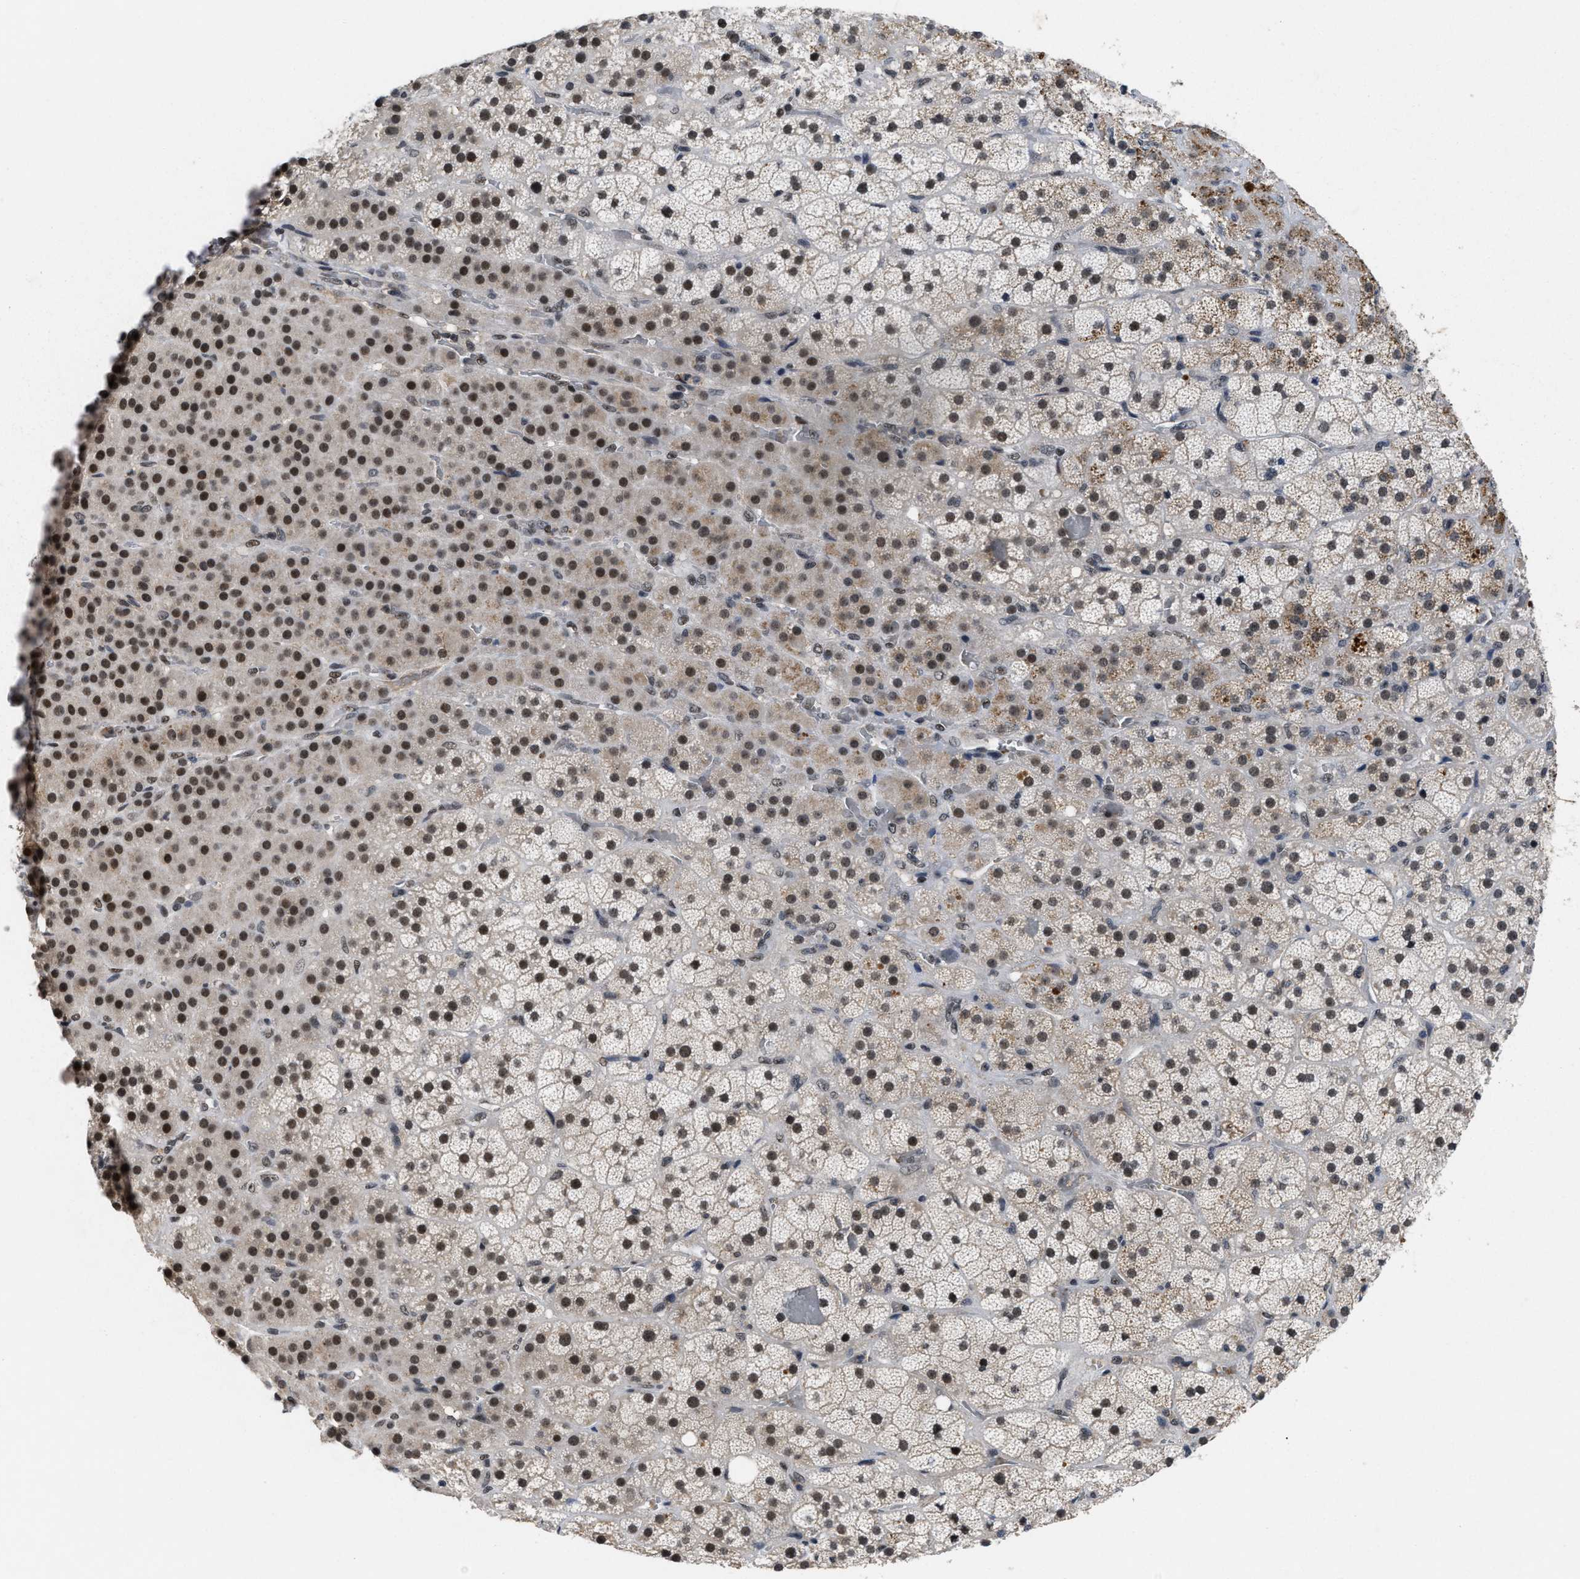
{"staining": {"intensity": "strong", "quantity": "25%-75%", "location": "cytoplasmic/membranous,nuclear"}, "tissue": "adrenal gland", "cell_type": "Glandular cells", "image_type": "normal", "snomed": [{"axis": "morphology", "description": "Normal tissue, NOS"}, {"axis": "topography", "description": "Adrenal gland"}], "caption": "This image shows immunohistochemistry (IHC) staining of unremarkable human adrenal gland, with high strong cytoplasmic/membranous,nuclear expression in about 25%-75% of glandular cells.", "gene": "ZNF346", "patient": {"sex": "male", "age": 57}}